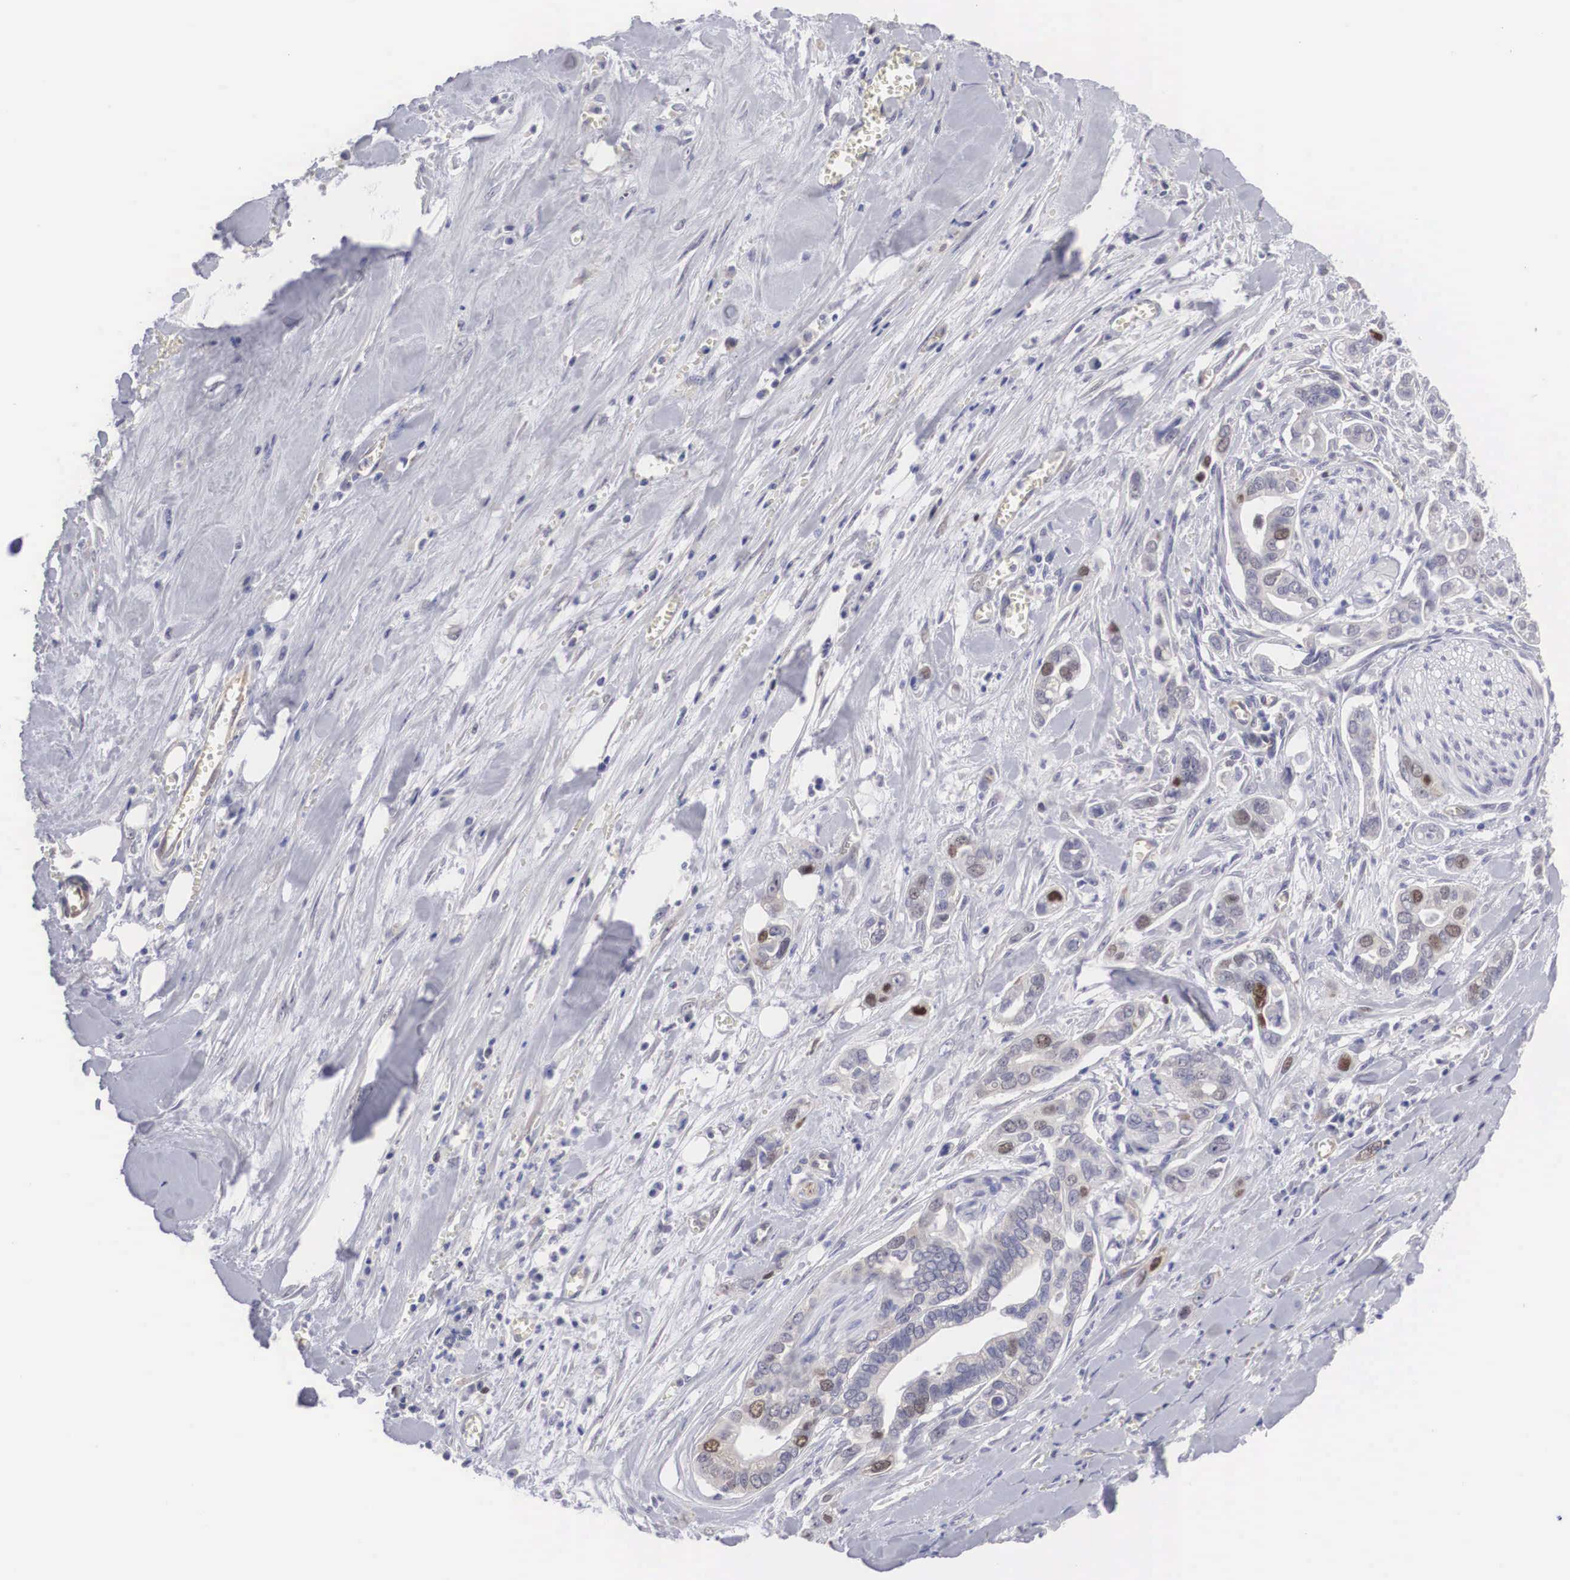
{"staining": {"intensity": "negative", "quantity": "none", "location": "none"}, "tissue": "pancreatic cancer", "cell_type": "Tumor cells", "image_type": "cancer", "snomed": [{"axis": "morphology", "description": "Adenocarcinoma, NOS"}, {"axis": "topography", "description": "Pancreas"}], "caption": "Immunohistochemistry (IHC) of pancreatic adenocarcinoma reveals no positivity in tumor cells.", "gene": "MAST4", "patient": {"sex": "male", "age": 69}}